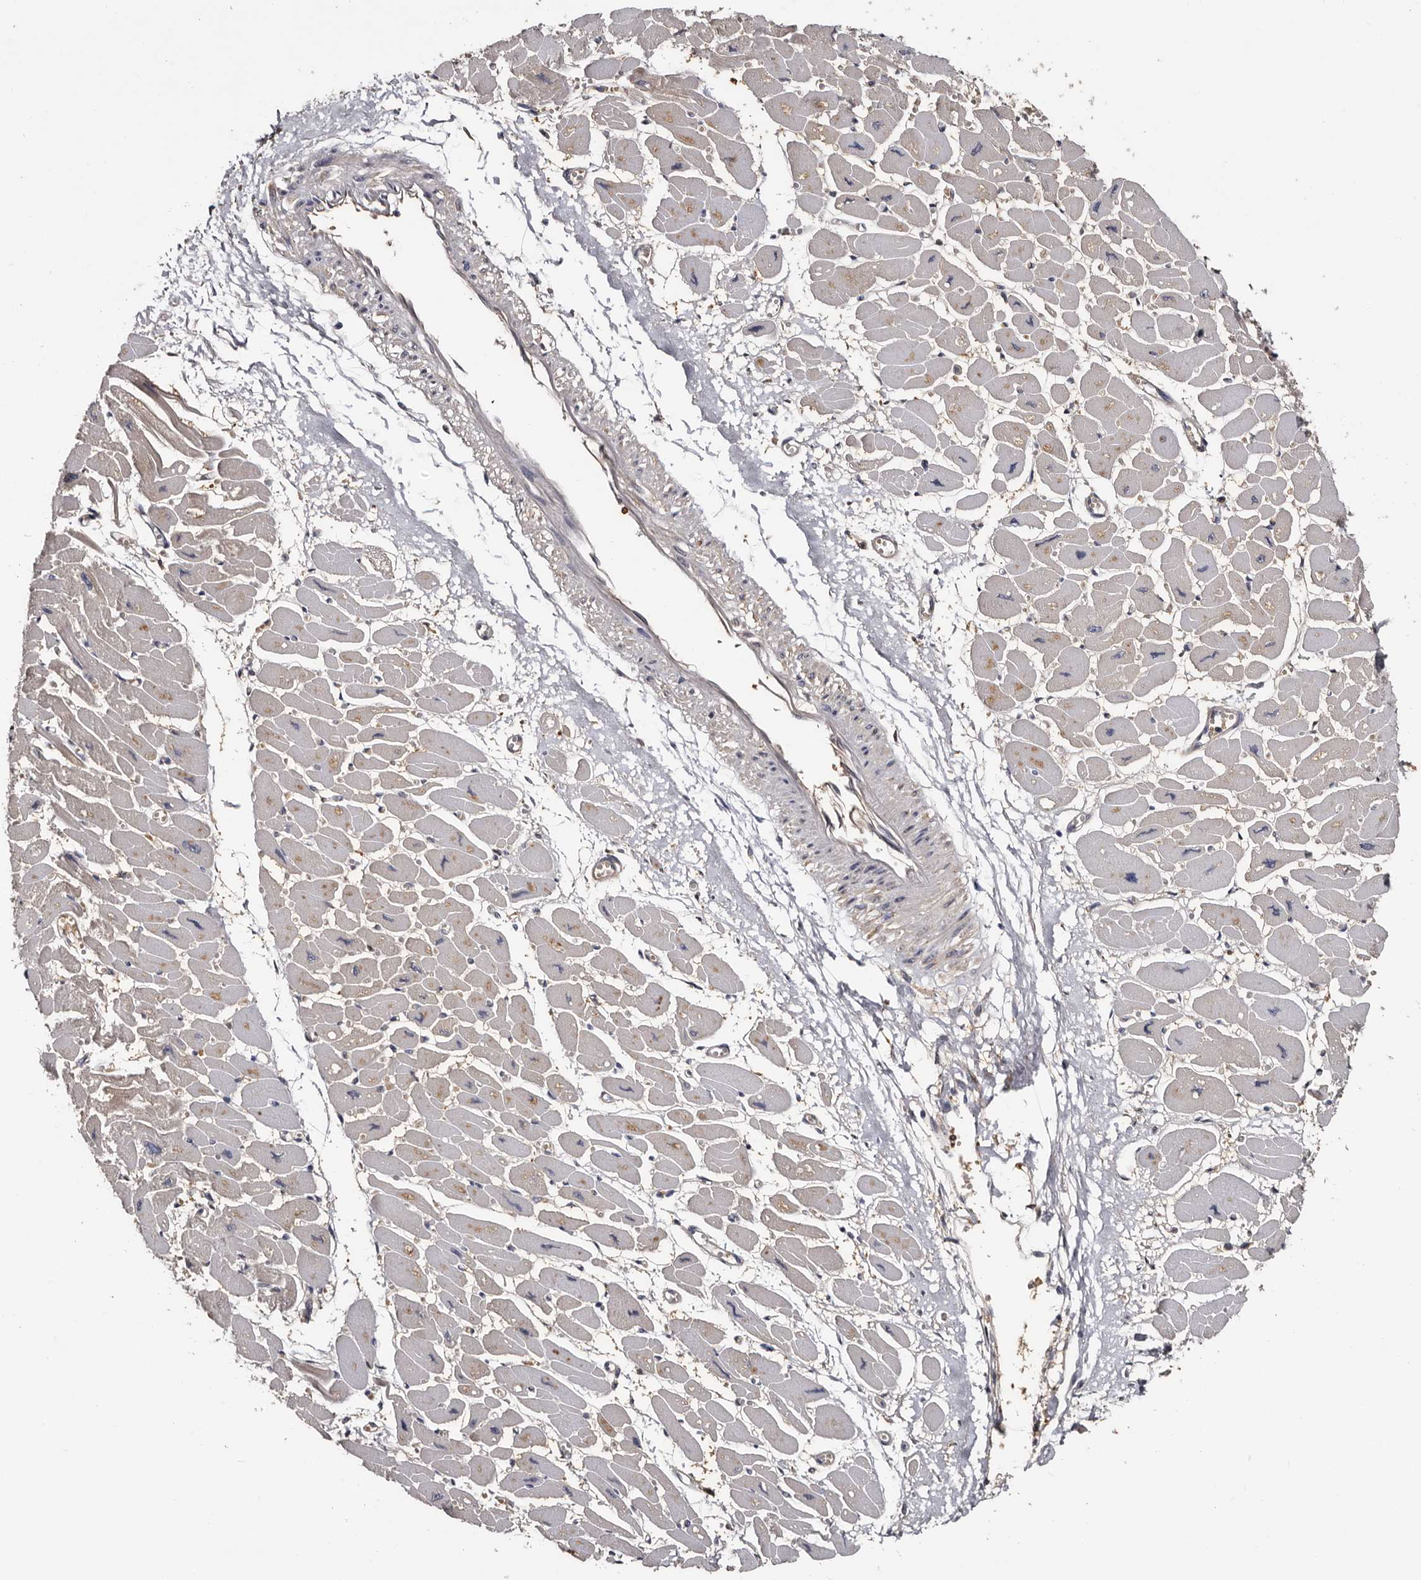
{"staining": {"intensity": "moderate", "quantity": "25%-75%", "location": "cytoplasmic/membranous"}, "tissue": "heart muscle", "cell_type": "Cardiomyocytes", "image_type": "normal", "snomed": [{"axis": "morphology", "description": "Normal tissue, NOS"}, {"axis": "topography", "description": "Heart"}], "caption": "An immunohistochemistry (IHC) image of normal tissue is shown. Protein staining in brown labels moderate cytoplasmic/membranous positivity in heart muscle within cardiomyocytes.", "gene": "DNPH1", "patient": {"sex": "female", "age": 54}}